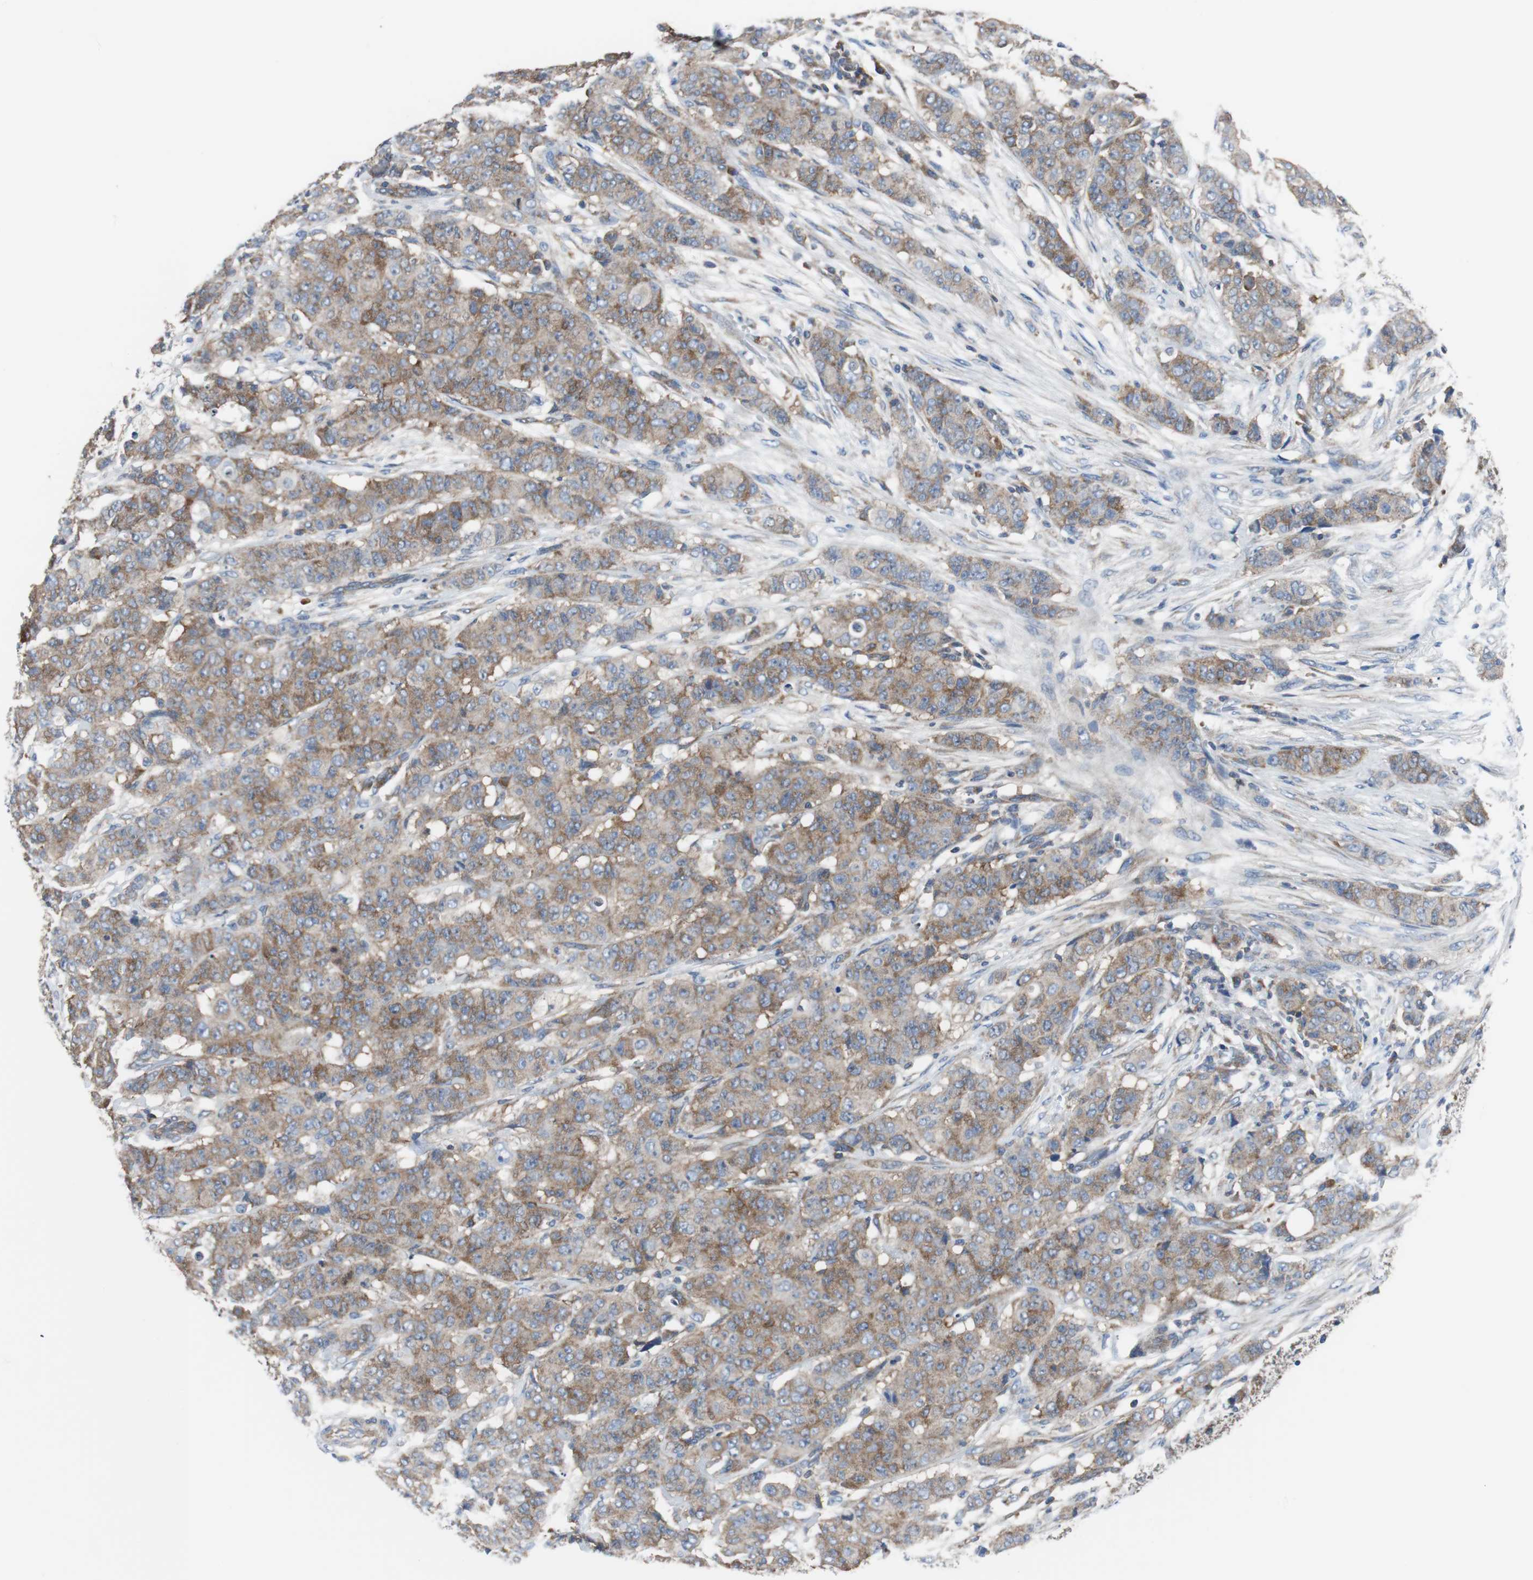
{"staining": {"intensity": "moderate", "quantity": ">75%", "location": "cytoplasmic/membranous"}, "tissue": "breast cancer", "cell_type": "Tumor cells", "image_type": "cancer", "snomed": [{"axis": "morphology", "description": "Duct carcinoma"}, {"axis": "topography", "description": "Breast"}], "caption": "Immunohistochemistry micrograph of human breast cancer (intraductal carcinoma) stained for a protein (brown), which displays medium levels of moderate cytoplasmic/membranous expression in approximately >75% of tumor cells.", "gene": "BRAF", "patient": {"sex": "female", "age": 40}}